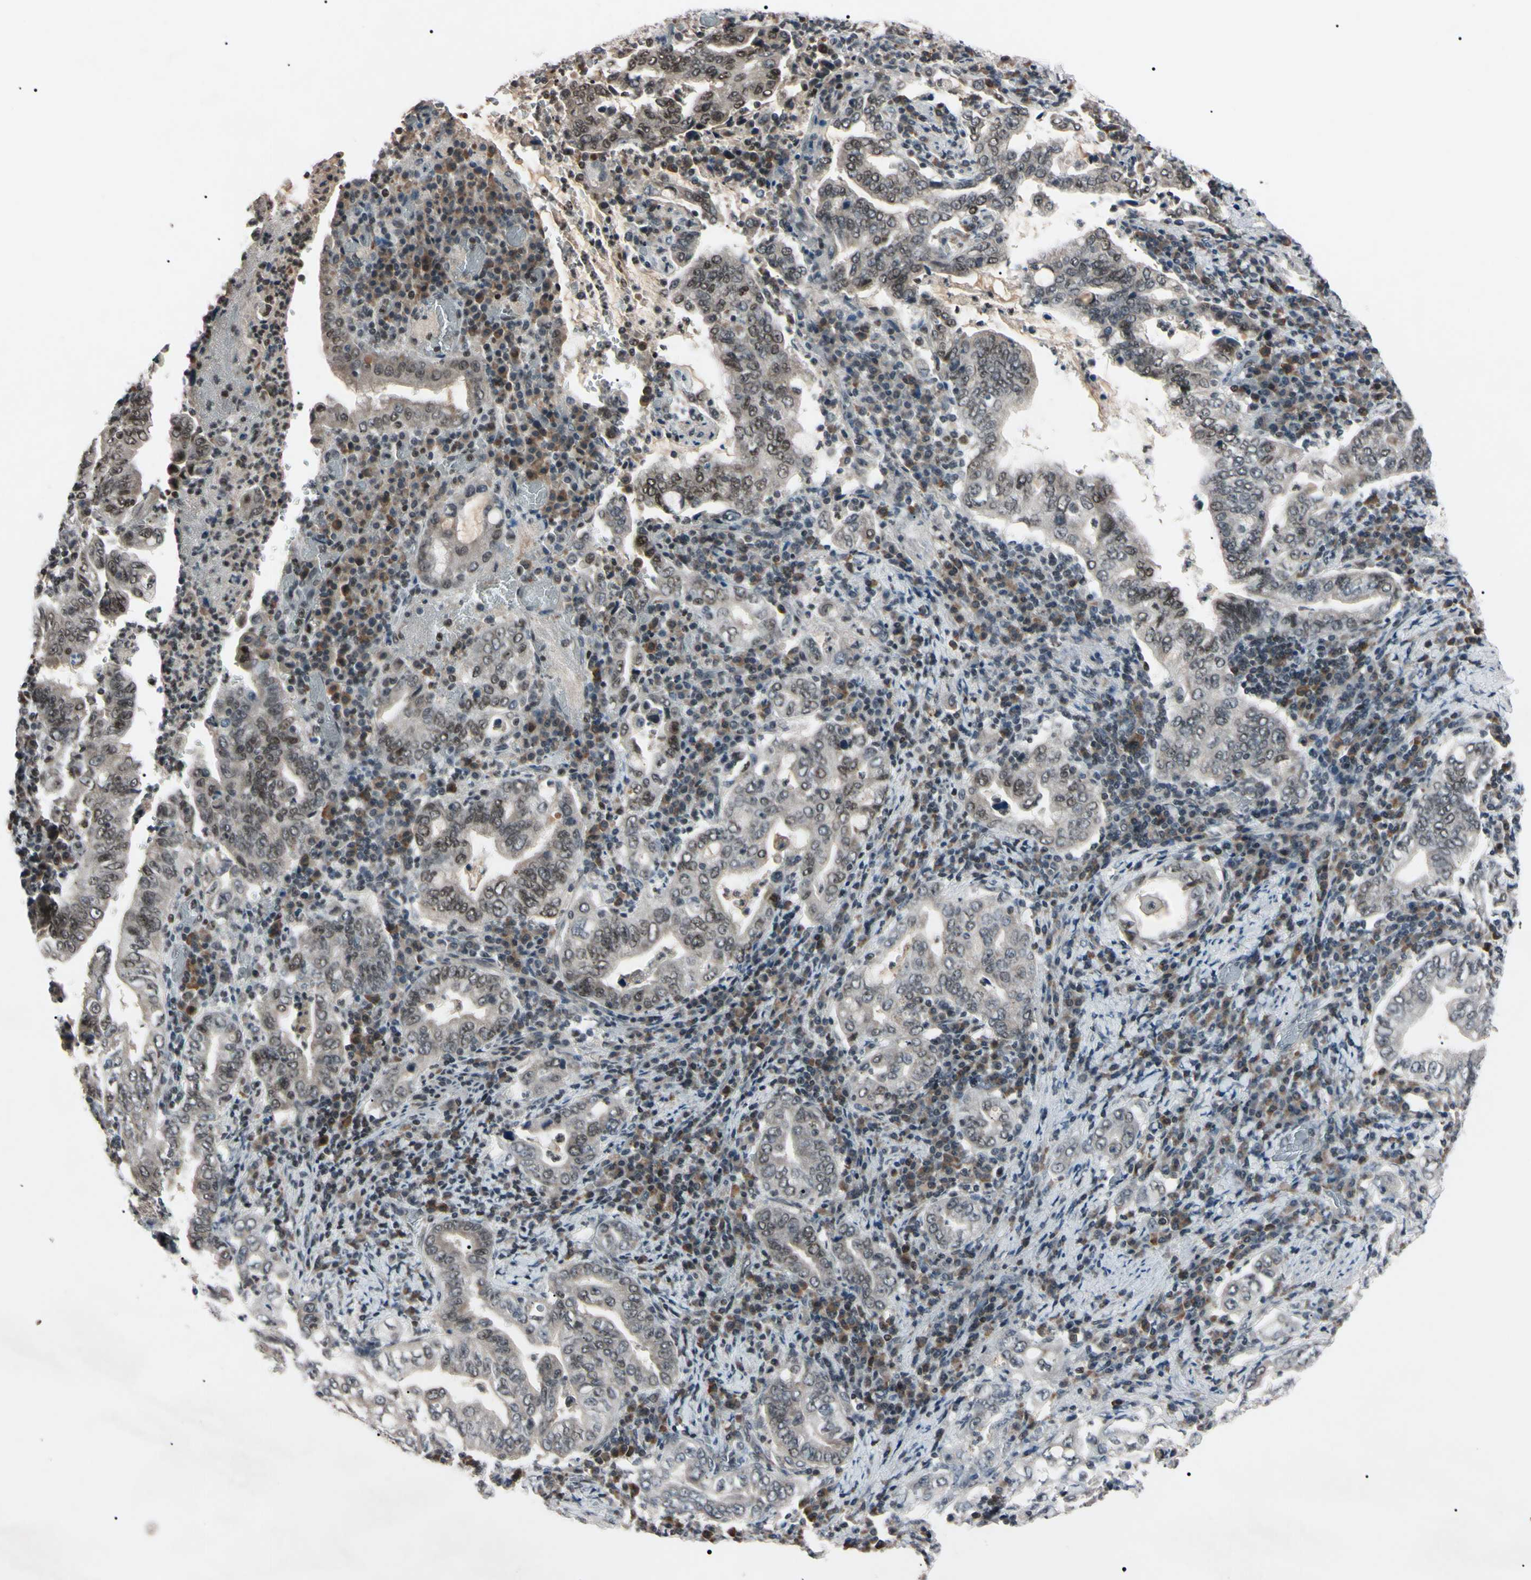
{"staining": {"intensity": "weak", "quantity": "<25%", "location": "nuclear"}, "tissue": "stomach cancer", "cell_type": "Tumor cells", "image_type": "cancer", "snomed": [{"axis": "morphology", "description": "Normal tissue, NOS"}, {"axis": "morphology", "description": "Adenocarcinoma, NOS"}, {"axis": "topography", "description": "Esophagus"}, {"axis": "topography", "description": "Stomach, upper"}, {"axis": "topography", "description": "Peripheral nerve tissue"}], "caption": "Image shows no significant protein staining in tumor cells of stomach cancer (adenocarcinoma).", "gene": "YY1", "patient": {"sex": "male", "age": 62}}